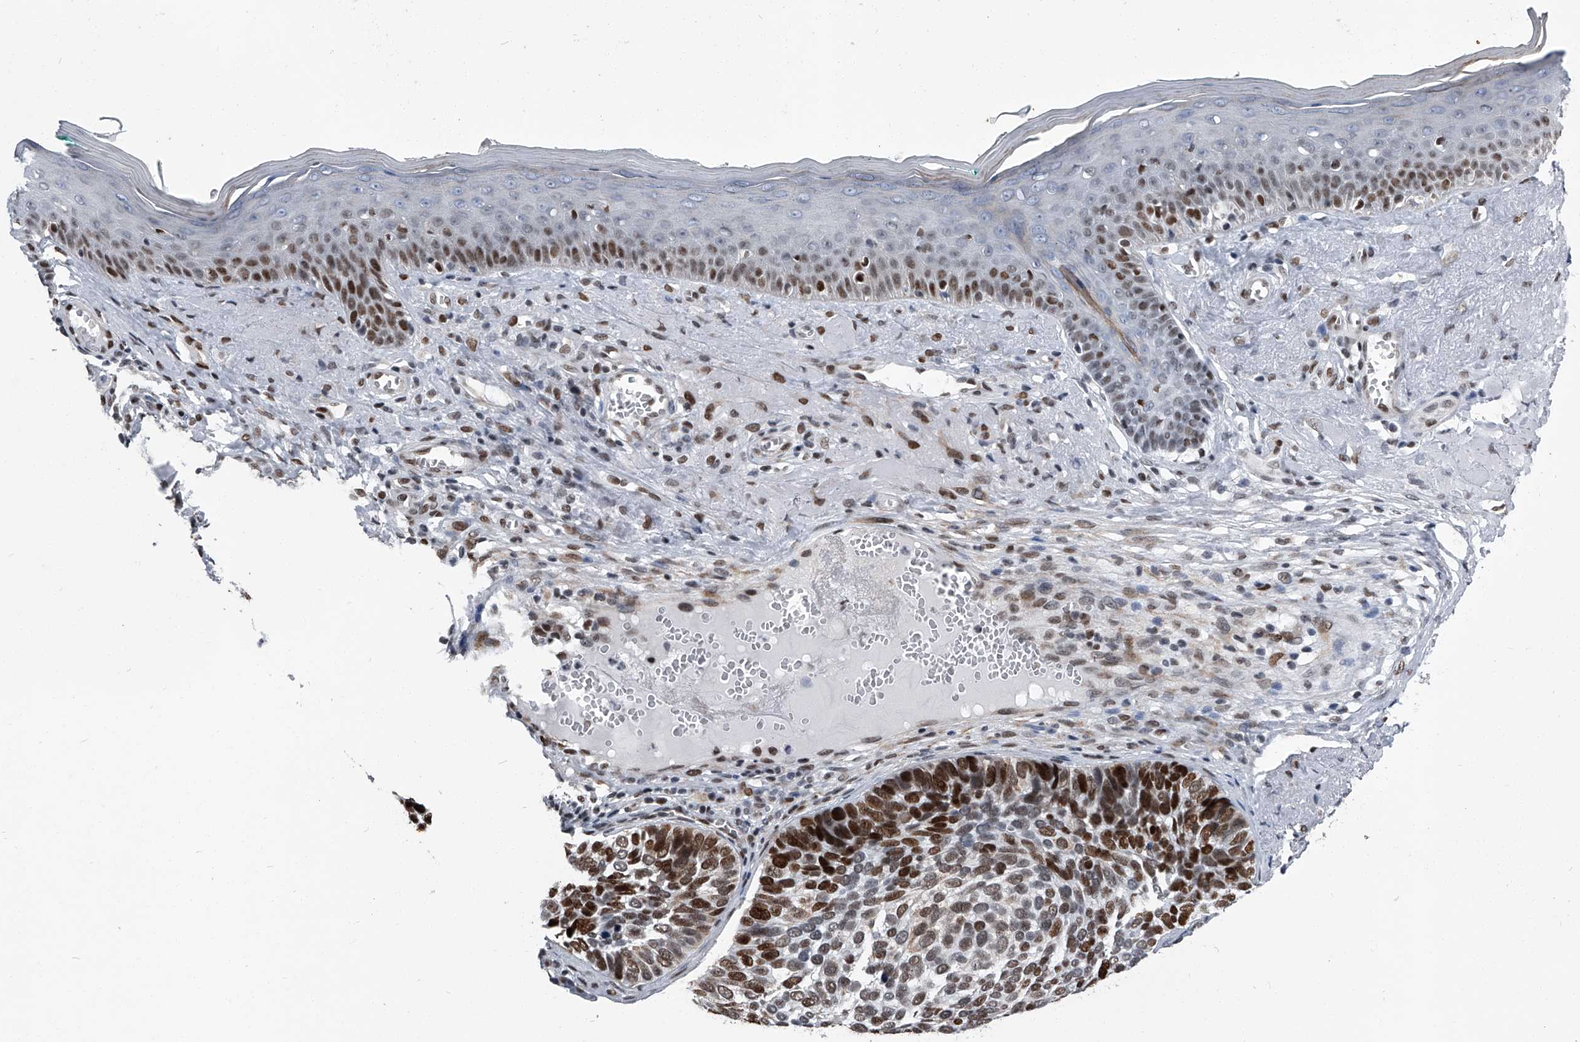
{"staining": {"intensity": "strong", "quantity": ">75%", "location": "nuclear"}, "tissue": "skin cancer", "cell_type": "Tumor cells", "image_type": "cancer", "snomed": [{"axis": "morphology", "description": "Basal cell carcinoma"}, {"axis": "topography", "description": "Skin"}], "caption": "Skin cancer stained for a protein exhibits strong nuclear positivity in tumor cells. The protein of interest is stained brown, and the nuclei are stained in blue (DAB IHC with brightfield microscopy, high magnification).", "gene": "SIM2", "patient": {"sex": "male", "age": 62}}